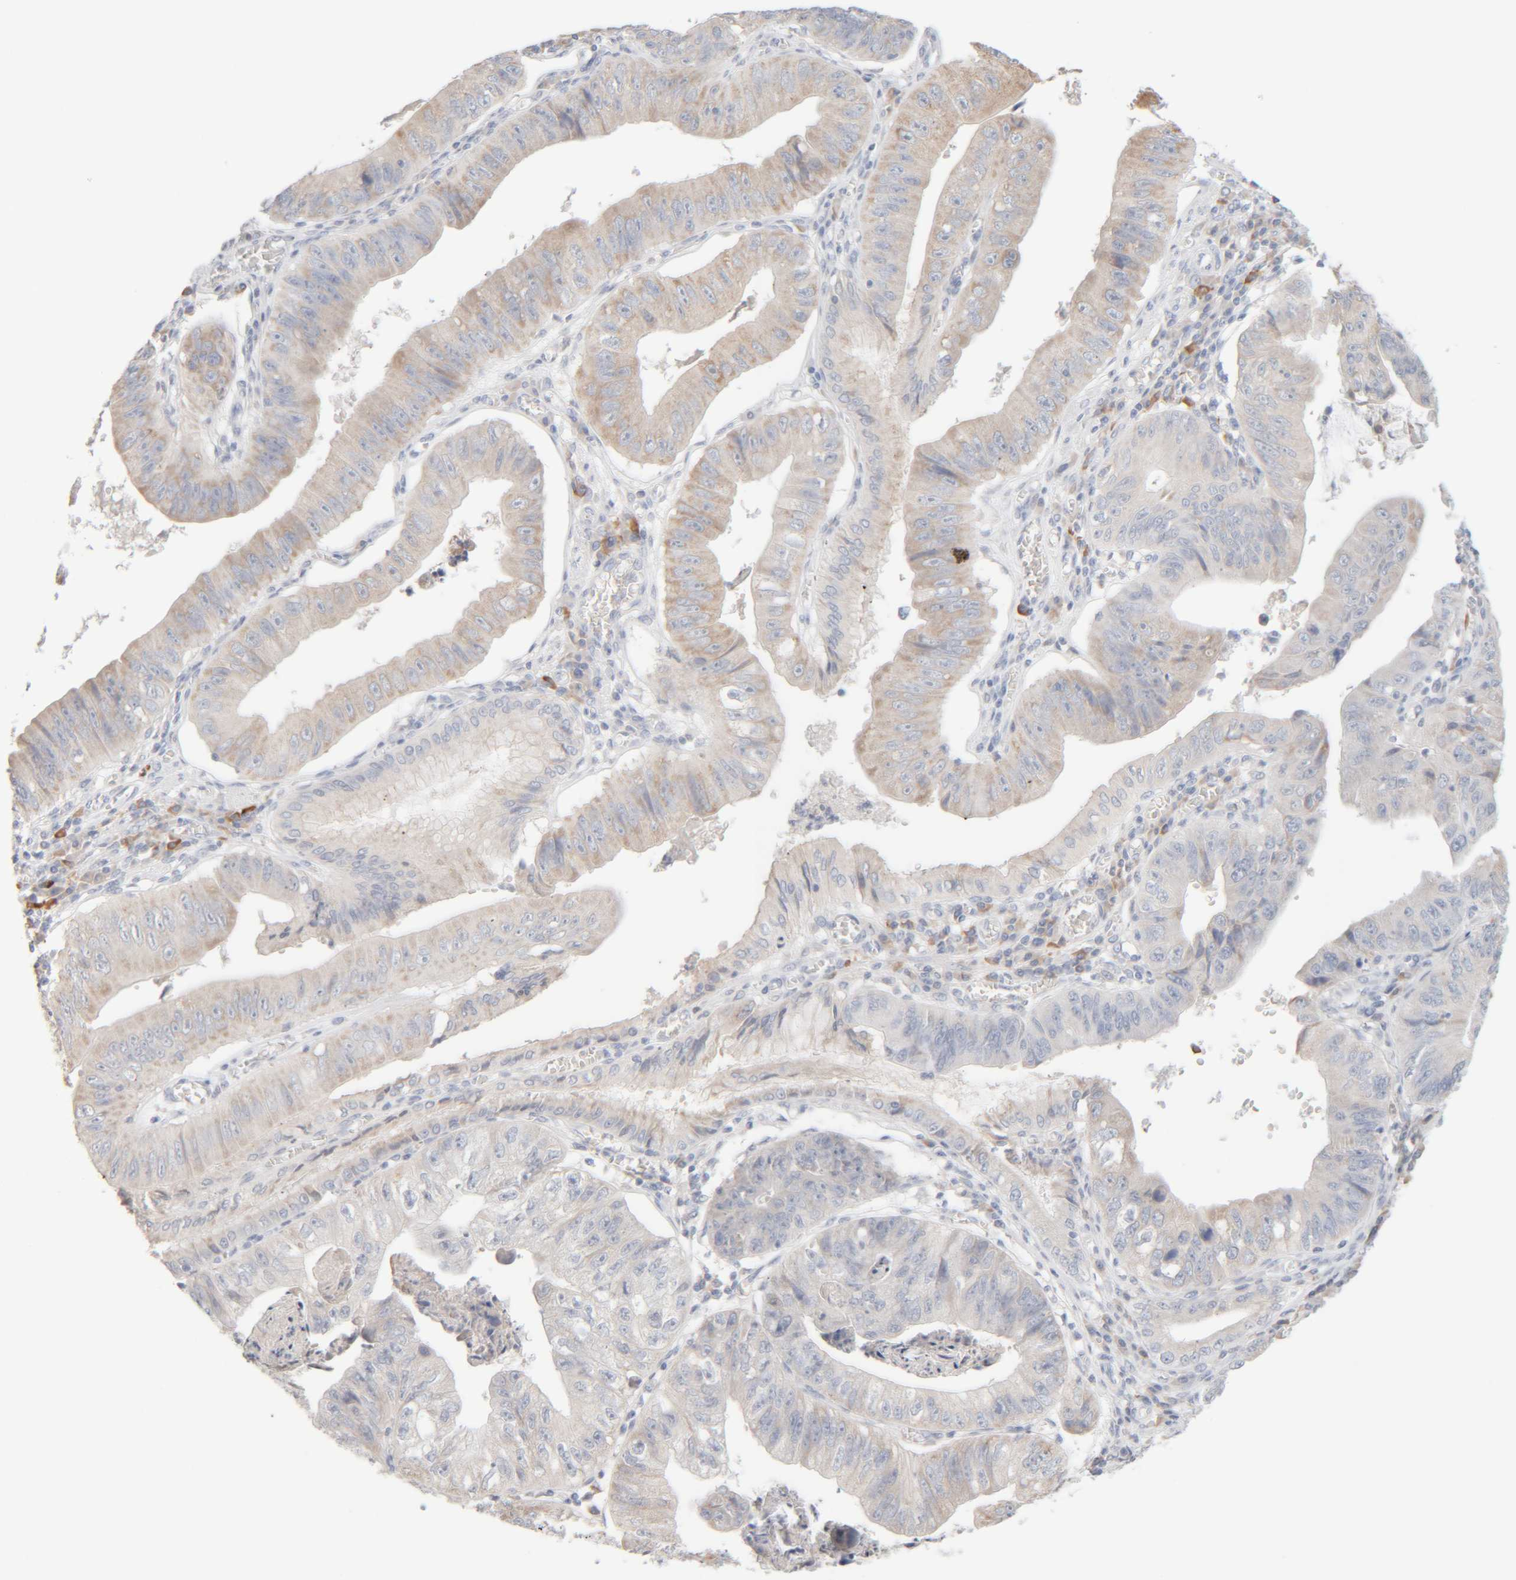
{"staining": {"intensity": "weak", "quantity": "<25%", "location": "cytoplasmic/membranous"}, "tissue": "stomach cancer", "cell_type": "Tumor cells", "image_type": "cancer", "snomed": [{"axis": "morphology", "description": "Adenocarcinoma, NOS"}, {"axis": "topography", "description": "Stomach"}], "caption": "Tumor cells show no significant staining in stomach cancer.", "gene": "RIDA", "patient": {"sex": "male", "age": 59}}